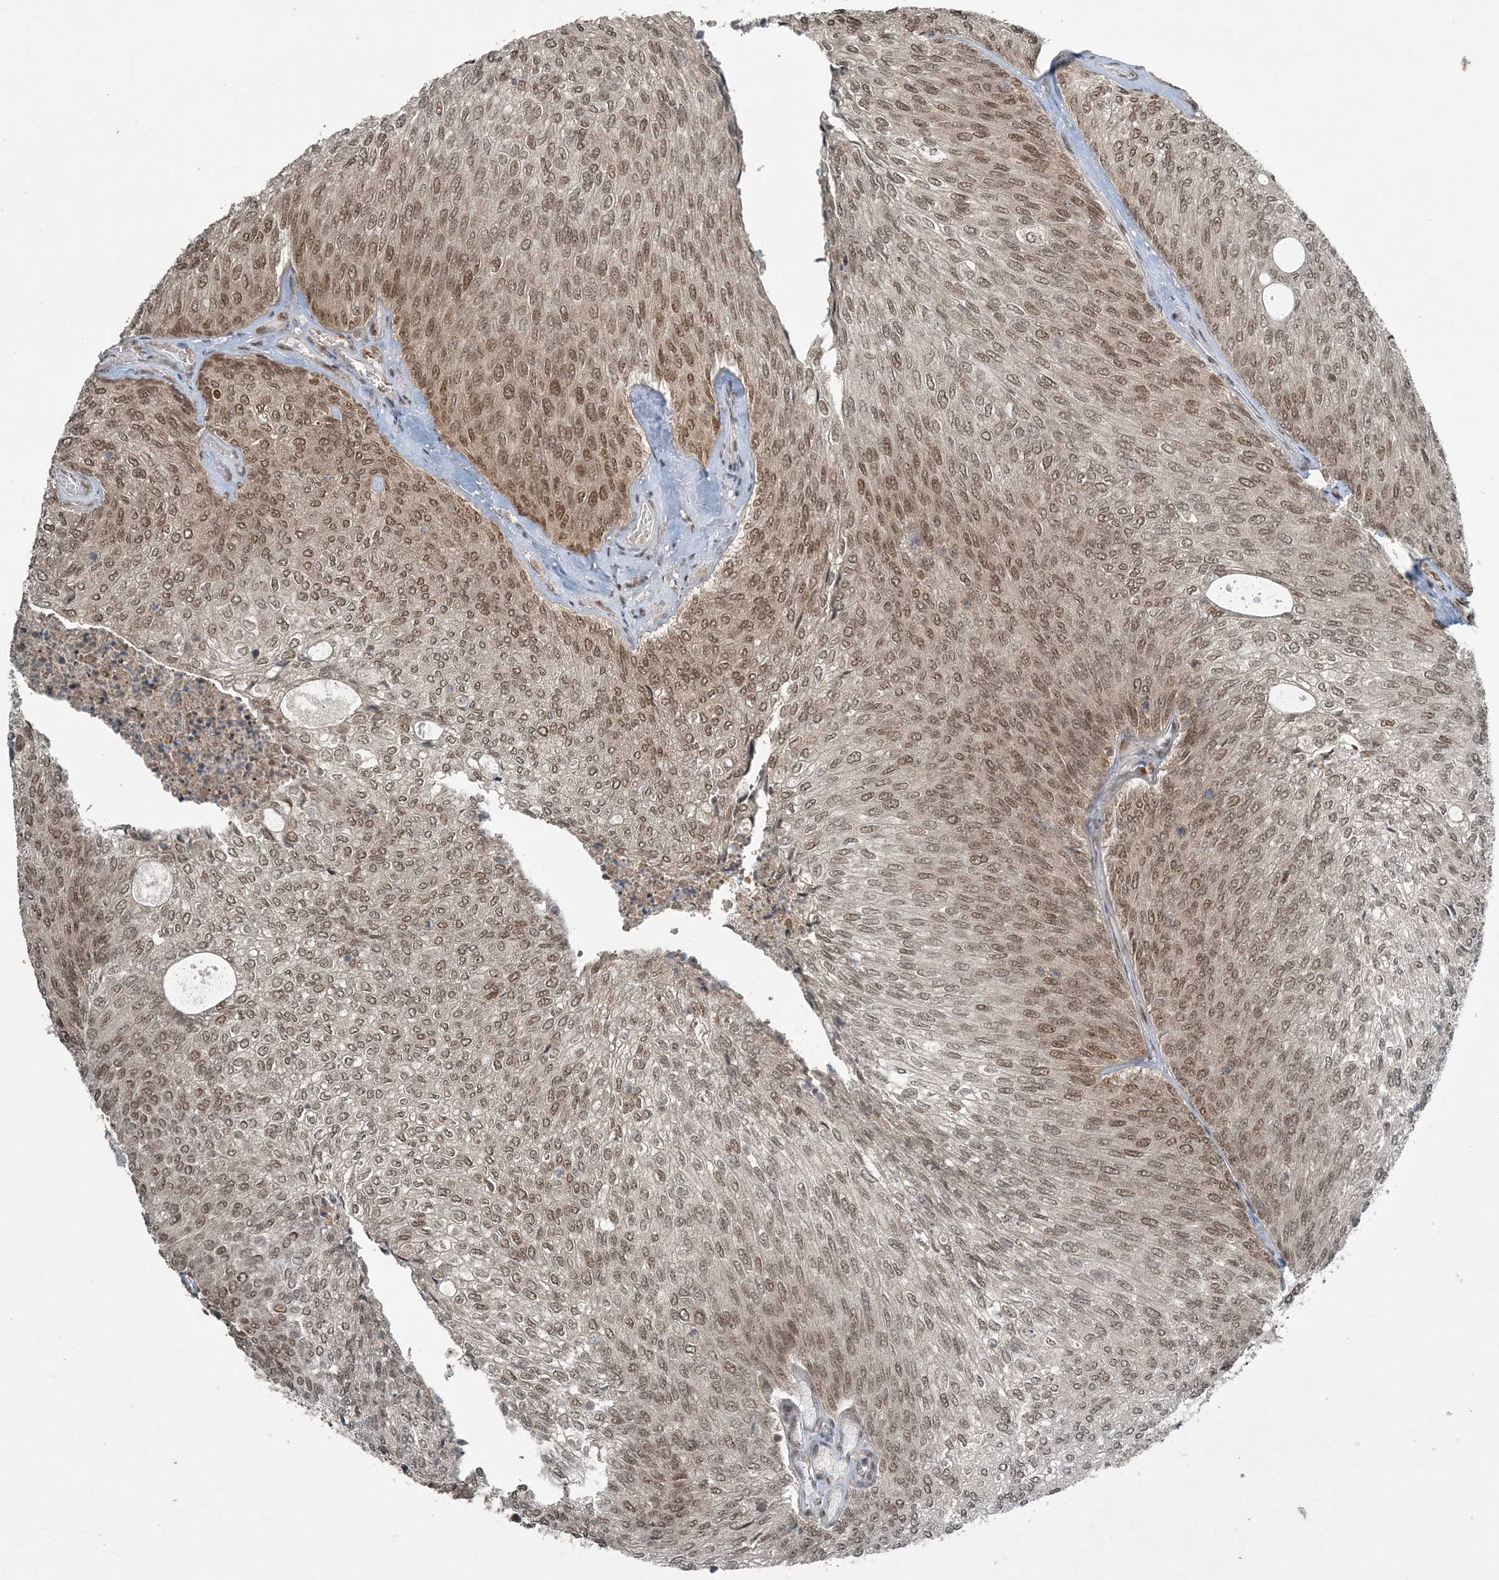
{"staining": {"intensity": "moderate", "quantity": ">75%", "location": "nuclear"}, "tissue": "urothelial cancer", "cell_type": "Tumor cells", "image_type": "cancer", "snomed": [{"axis": "morphology", "description": "Urothelial carcinoma, Low grade"}, {"axis": "topography", "description": "Urinary bladder"}], "caption": "Urothelial cancer stained with a brown dye demonstrates moderate nuclear positive expression in approximately >75% of tumor cells.", "gene": "COPS7B", "patient": {"sex": "female", "age": 79}}